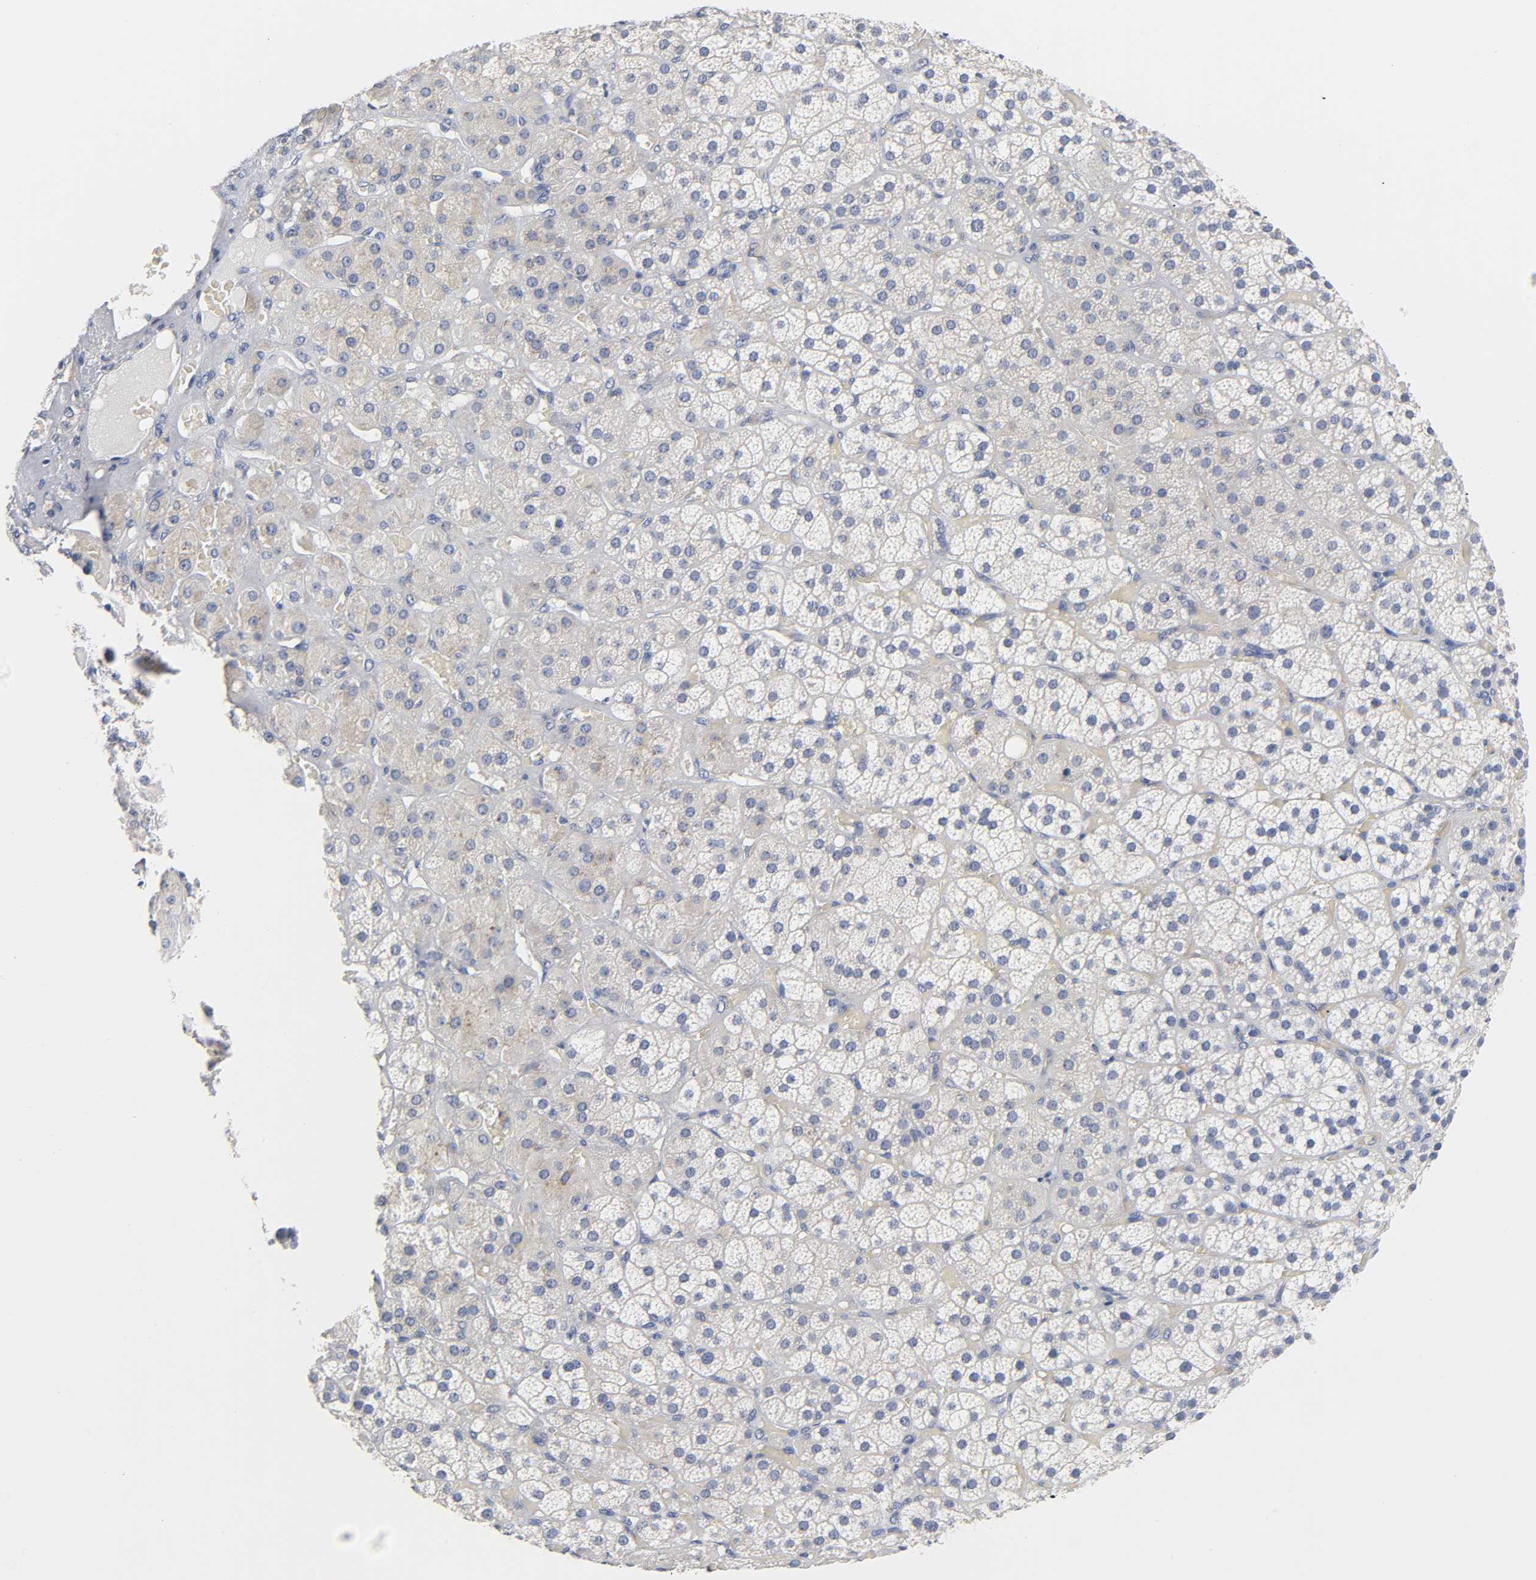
{"staining": {"intensity": "weak", "quantity": "<25%", "location": "cytoplasmic/membranous"}, "tissue": "adrenal gland", "cell_type": "Glandular cells", "image_type": "normal", "snomed": [{"axis": "morphology", "description": "Normal tissue, NOS"}, {"axis": "topography", "description": "Adrenal gland"}], "caption": "The immunohistochemistry micrograph has no significant staining in glandular cells of adrenal gland.", "gene": "REL", "patient": {"sex": "female", "age": 71}}